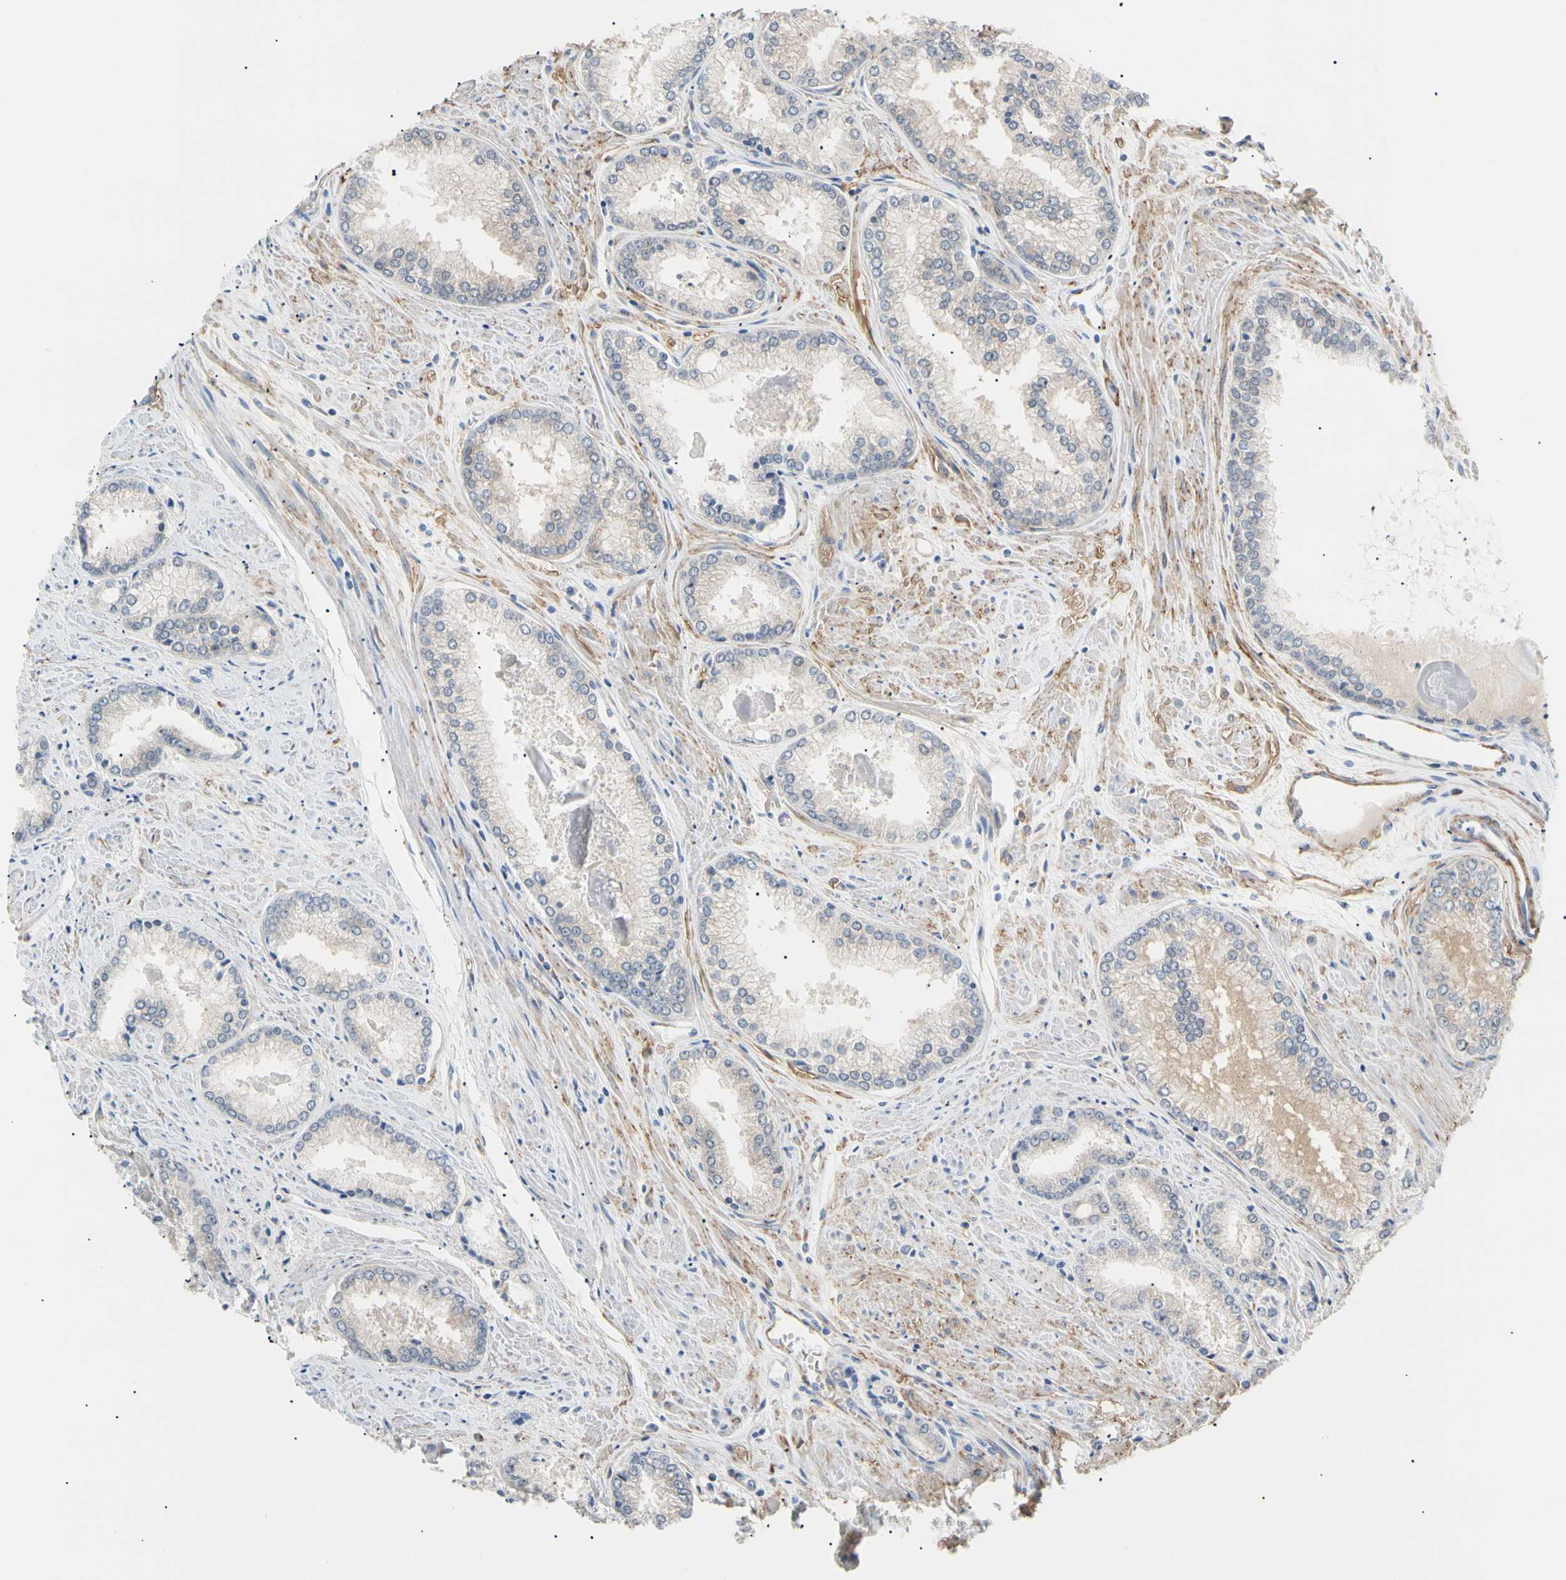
{"staining": {"intensity": "weak", "quantity": "25%-75%", "location": "cytoplasmic/membranous"}, "tissue": "prostate cancer", "cell_type": "Tumor cells", "image_type": "cancer", "snomed": [{"axis": "morphology", "description": "Adenocarcinoma, Low grade"}, {"axis": "topography", "description": "Prostate"}], "caption": "The immunohistochemical stain shows weak cytoplasmic/membranous staining in tumor cells of prostate cancer (low-grade adenocarcinoma) tissue.", "gene": "SEC23B", "patient": {"sex": "male", "age": 64}}